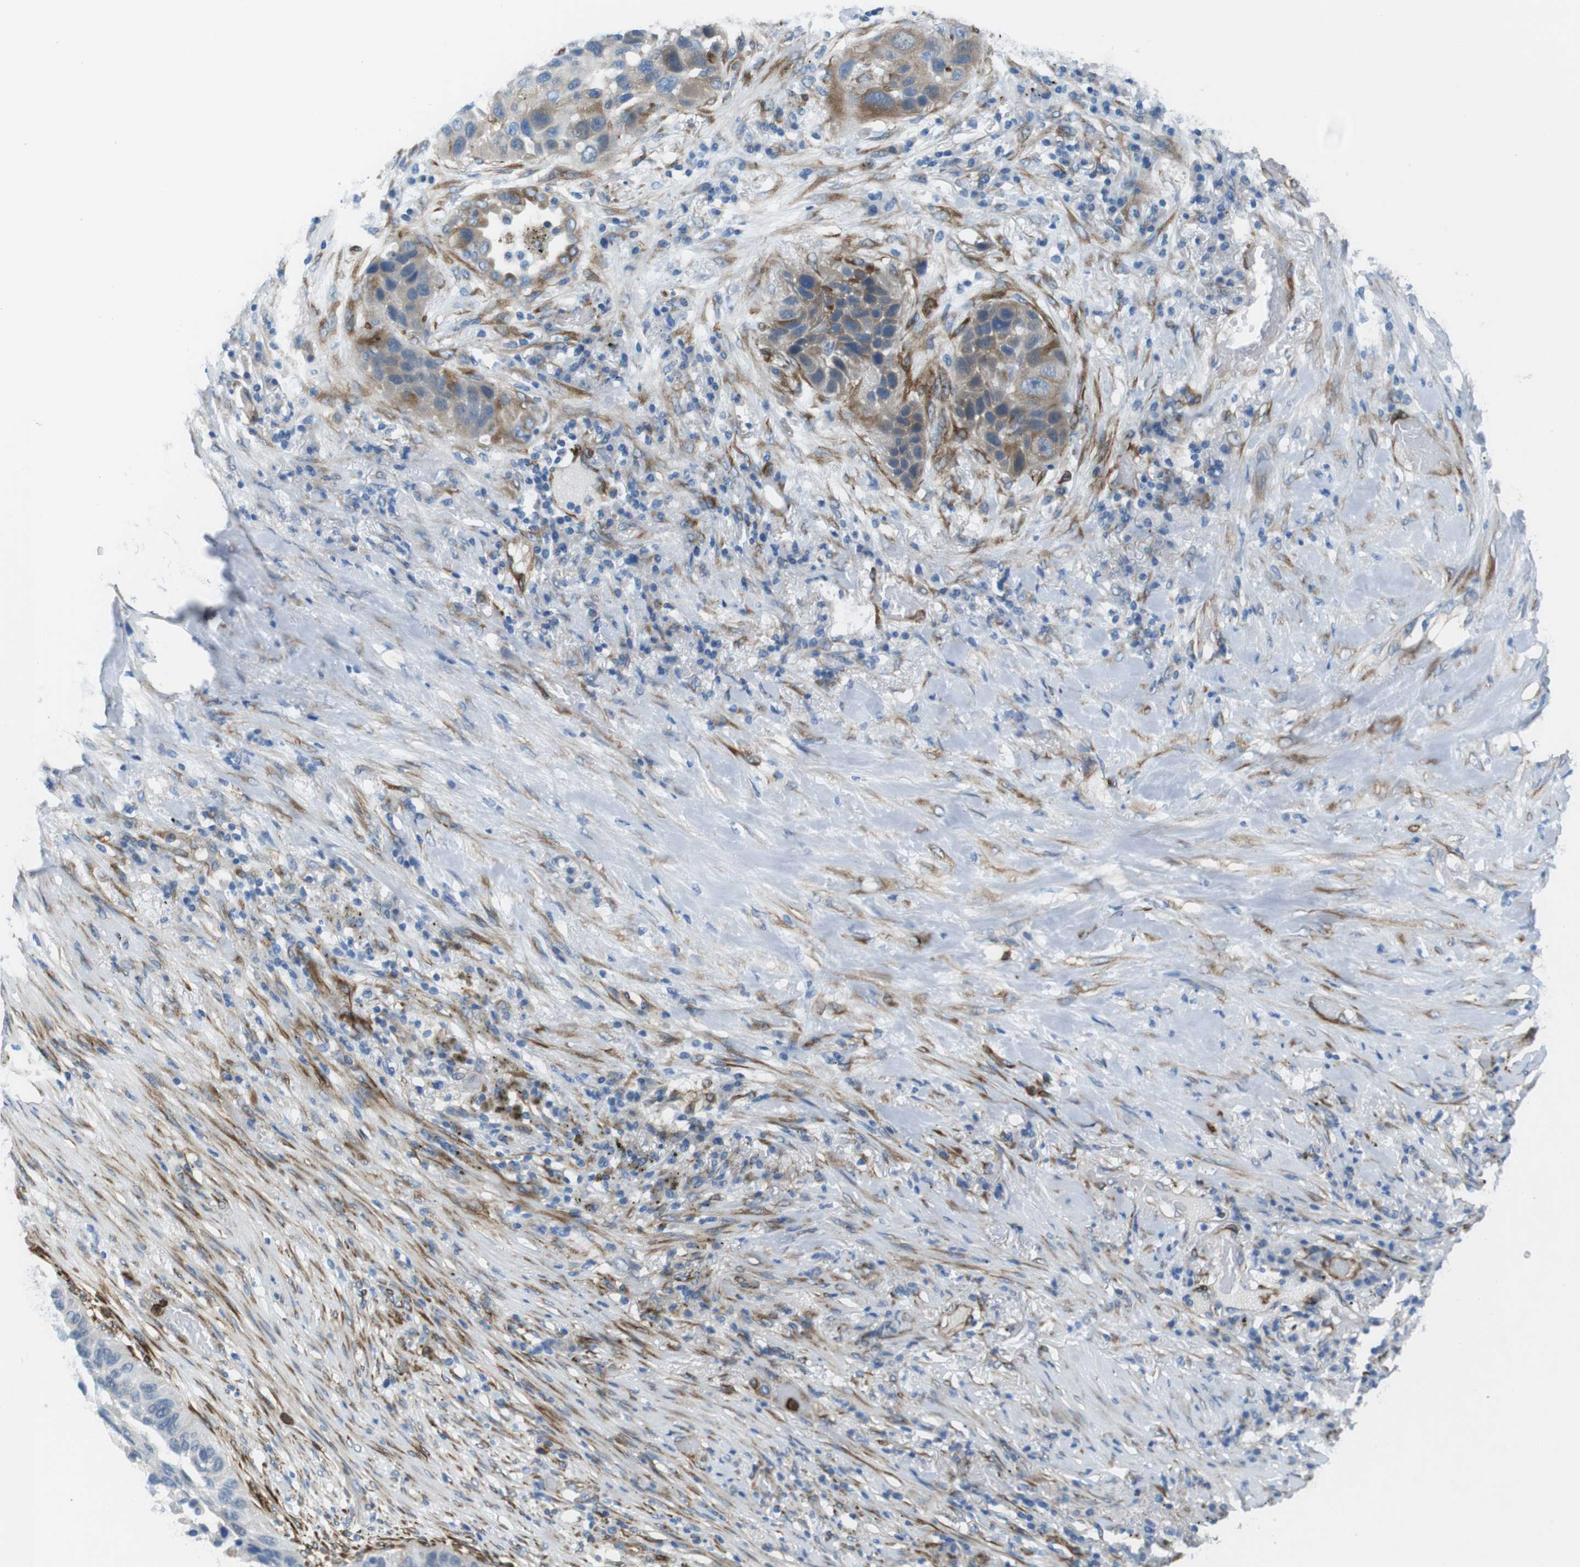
{"staining": {"intensity": "weak", "quantity": ">75%", "location": "cytoplasmic/membranous"}, "tissue": "lung cancer", "cell_type": "Tumor cells", "image_type": "cancer", "snomed": [{"axis": "morphology", "description": "Squamous cell carcinoma, NOS"}, {"axis": "topography", "description": "Lung"}], "caption": "A high-resolution histopathology image shows IHC staining of lung cancer, which shows weak cytoplasmic/membranous positivity in about >75% of tumor cells.", "gene": "EMP2", "patient": {"sex": "male", "age": 57}}